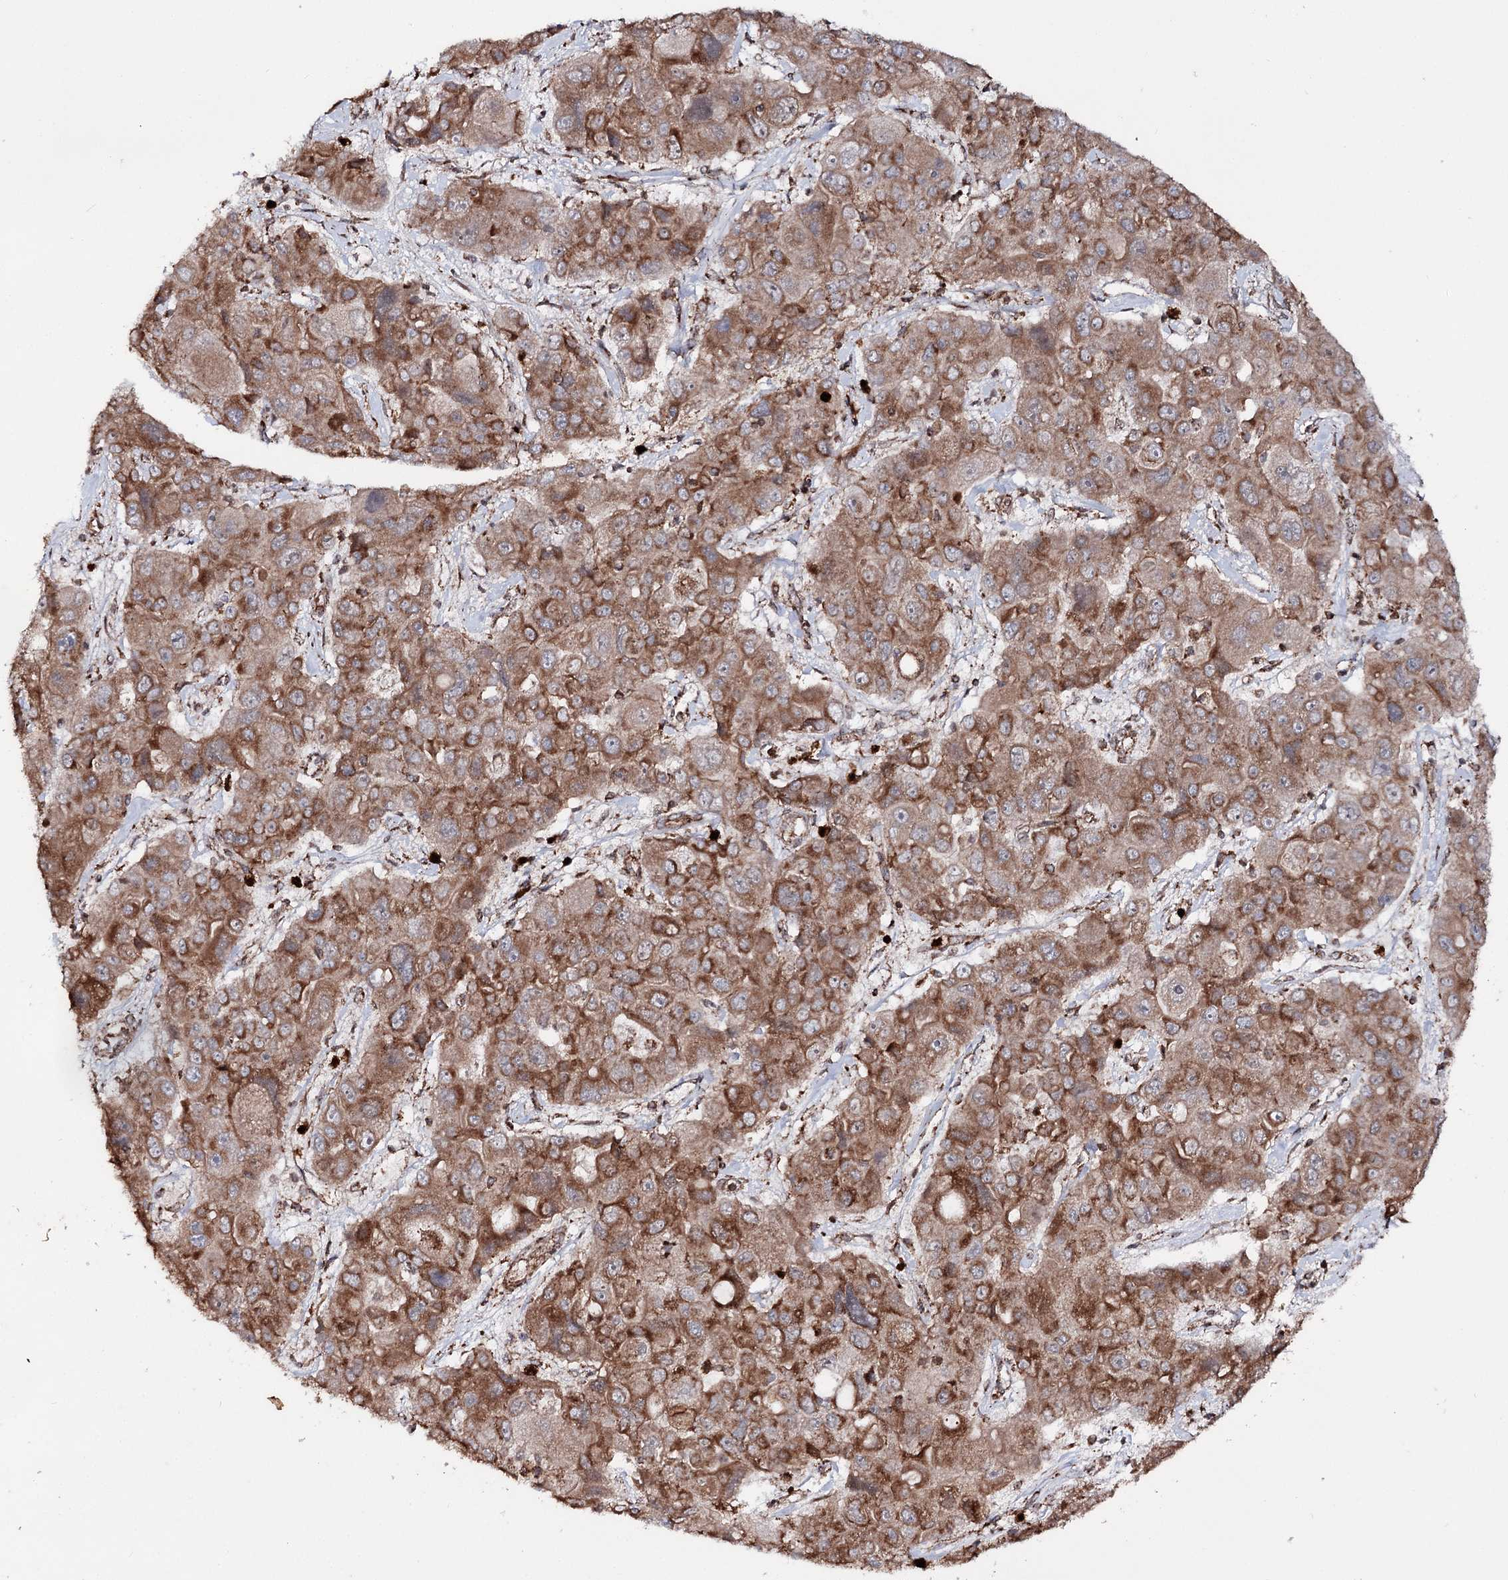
{"staining": {"intensity": "moderate", "quantity": ">75%", "location": "cytoplasmic/membranous"}, "tissue": "liver cancer", "cell_type": "Tumor cells", "image_type": "cancer", "snomed": [{"axis": "morphology", "description": "Cholangiocarcinoma"}, {"axis": "topography", "description": "Liver"}], "caption": "Immunohistochemistry (IHC) staining of liver cancer (cholangiocarcinoma), which displays medium levels of moderate cytoplasmic/membranous positivity in about >75% of tumor cells indicating moderate cytoplasmic/membranous protein expression. The staining was performed using DAB (3,3'-diaminobenzidine) (brown) for protein detection and nuclei were counterstained in hematoxylin (blue).", "gene": "FGFR1OP2", "patient": {"sex": "male", "age": 67}}